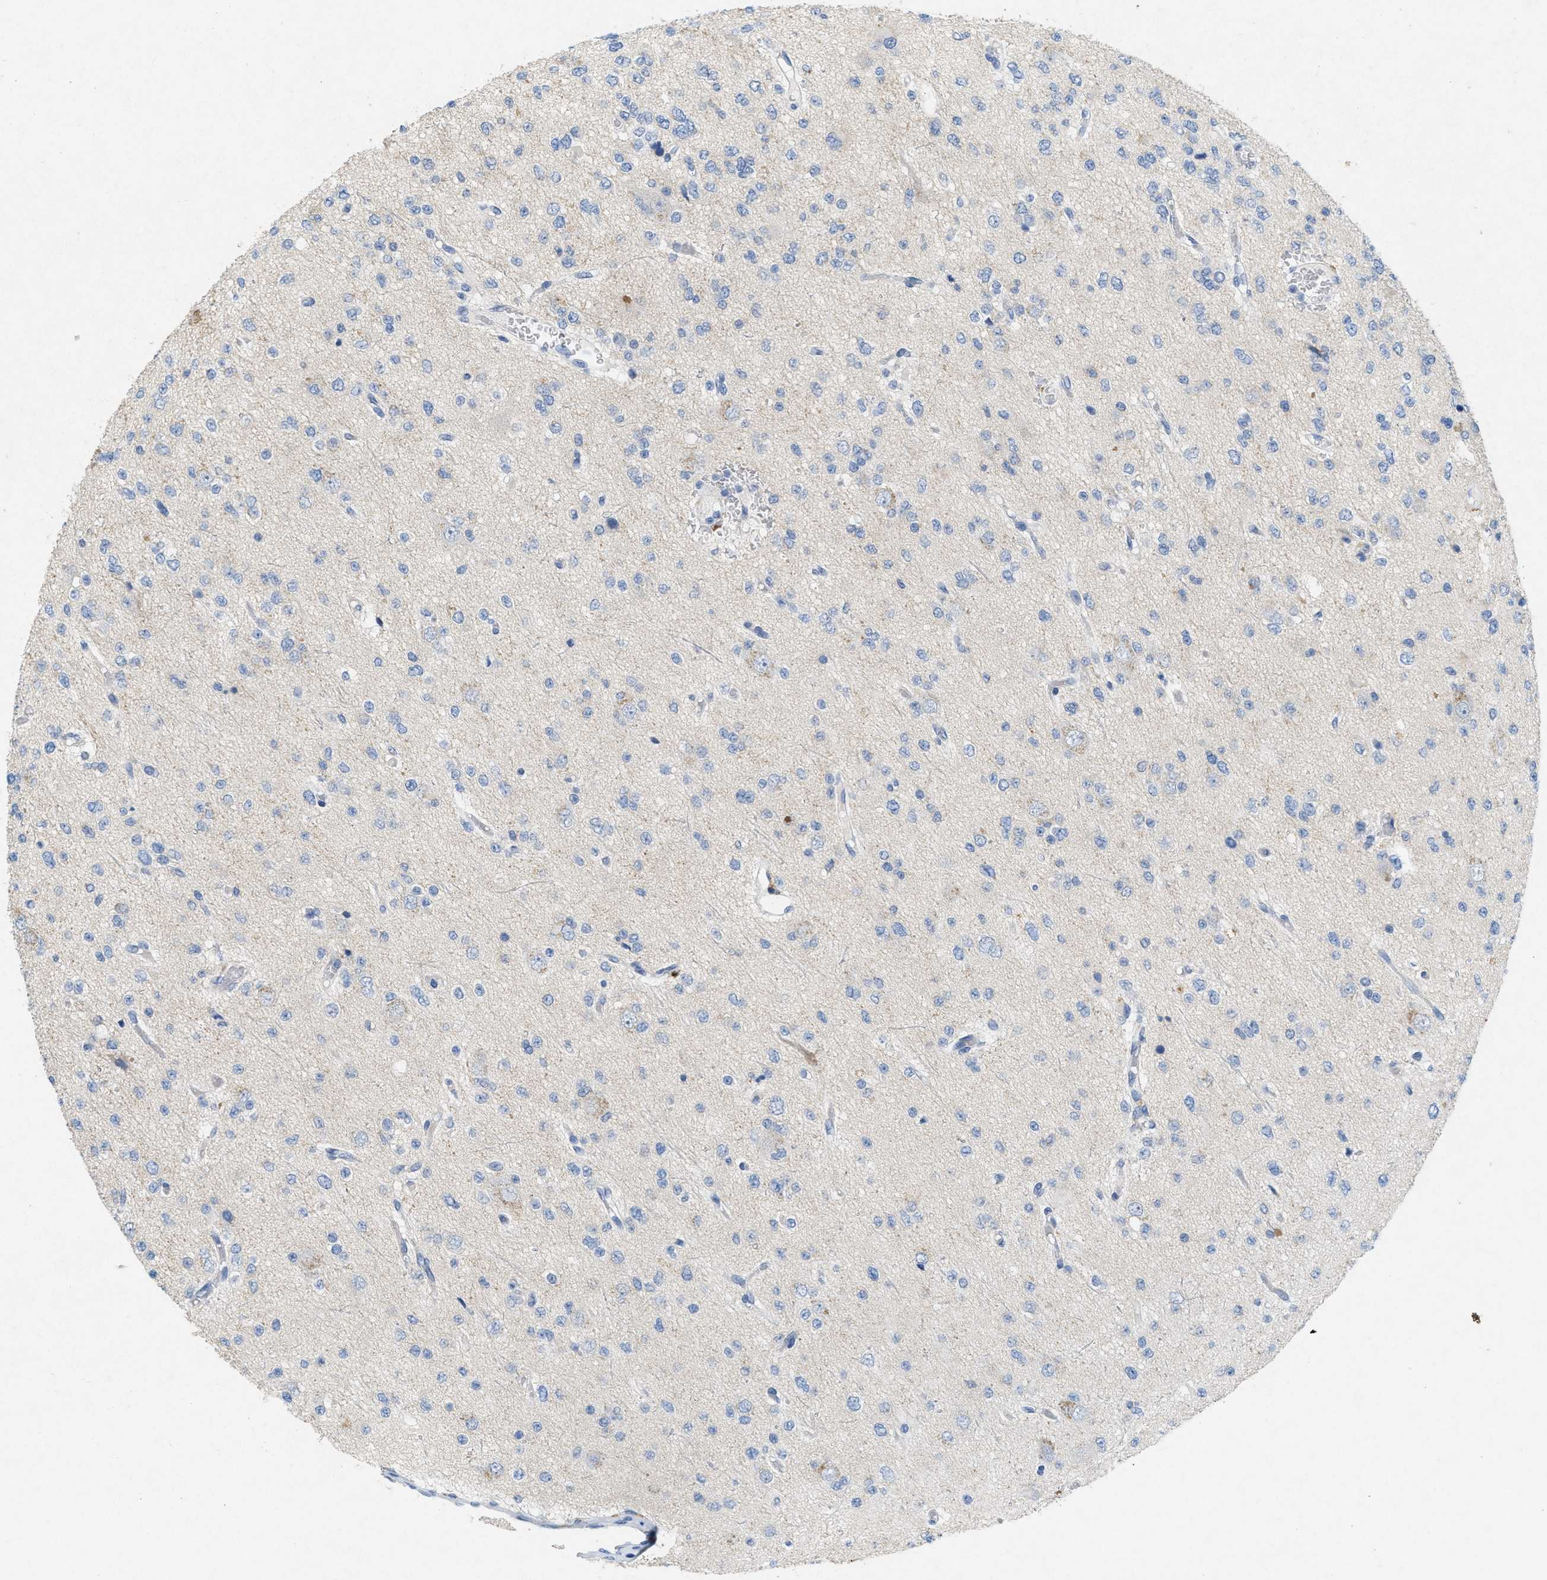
{"staining": {"intensity": "negative", "quantity": "none", "location": "none"}, "tissue": "glioma", "cell_type": "Tumor cells", "image_type": "cancer", "snomed": [{"axis": "morphology", "description": "Glioma, malignant, Low grade"}, {"axis": "topography", "description": "Brain"}], "caption": "Immunohistochemistry of malignant glioma (low-grade) exhibits no expression in tumor cells. (Brightfield microscopy of DAB (3,3'-diaminobenzidine) IHC at high magnification).", "gene": "TASOR", "patient": {"sex": "male", "age": 38}}